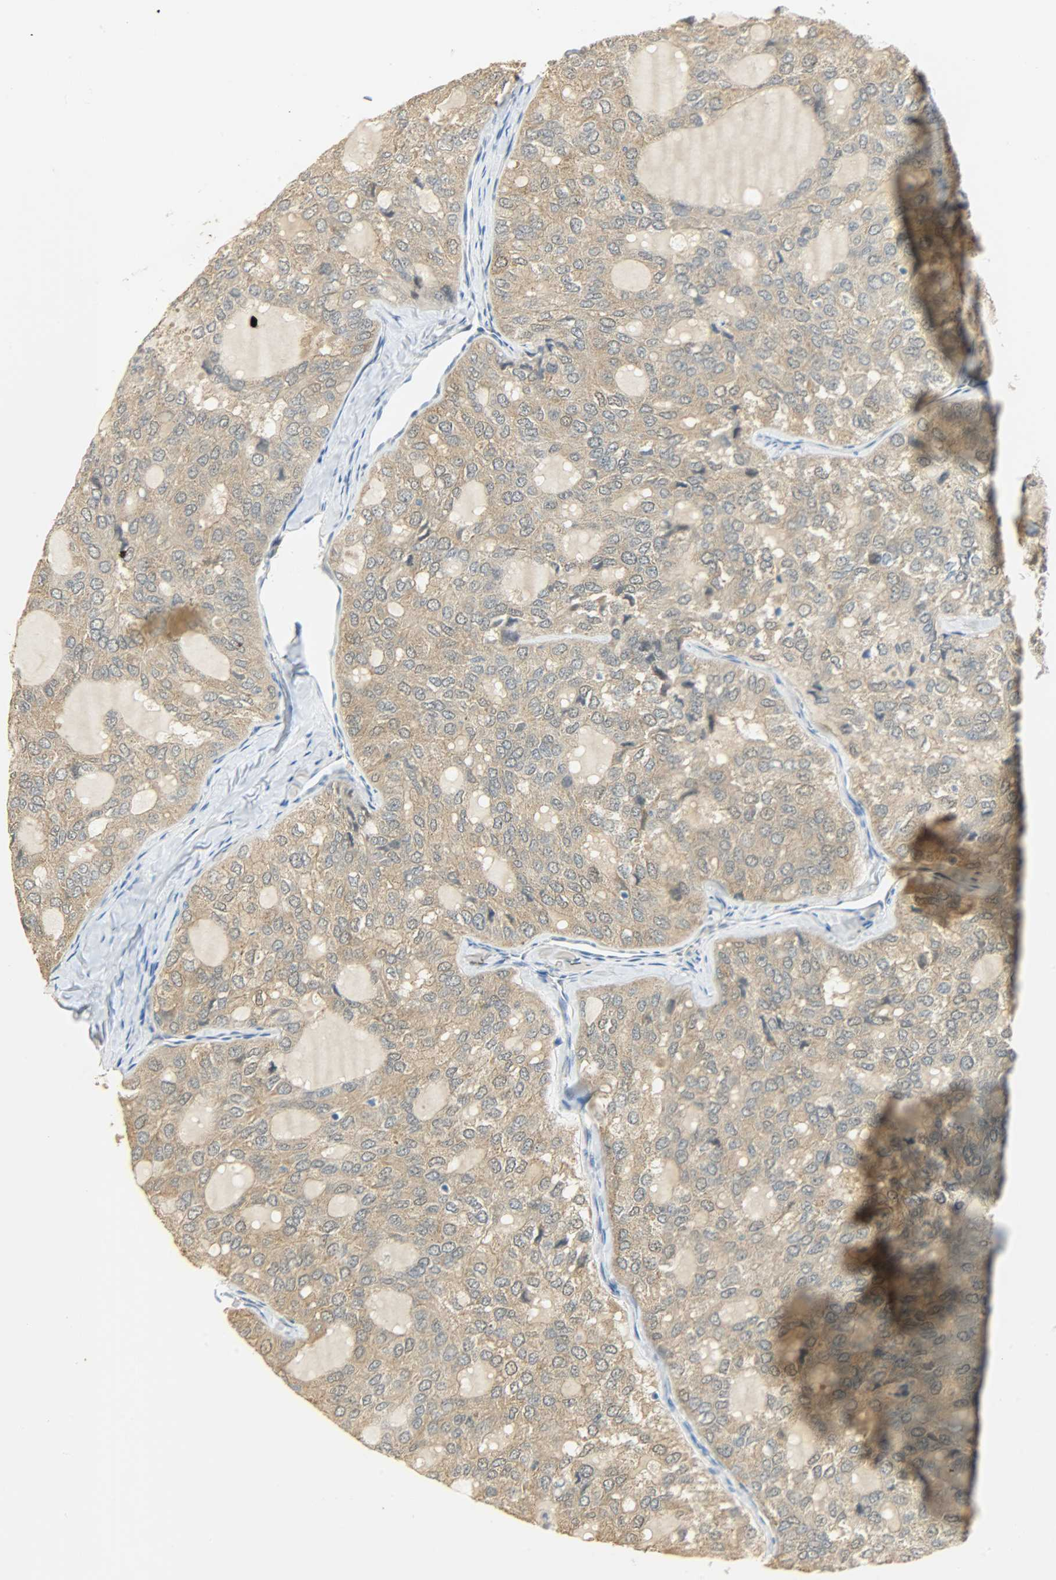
{"staining": {"intensity": "moderate", "quantity": ">75%", "location": "cytoplasmic/membranous,nuclear"}, "tissue": "thyroid cancer", "cell_type": "Tumor cells", "image_type": "cancer", "snomed": [{"axis": "morphology", "description": "Follicular adenoma carcinoma, NOS"}, {"axis": "topography", "description": "Thyroid gland"}], "caption": "An image showing moderate cytoplasmic/membranous and nuclear staining in about >75% of tumor cells in thyroid cancer, as visualized by brown immunohistochemical staining.", "gene": "USP13", "patient": {"sex": "male", "age": 75}}